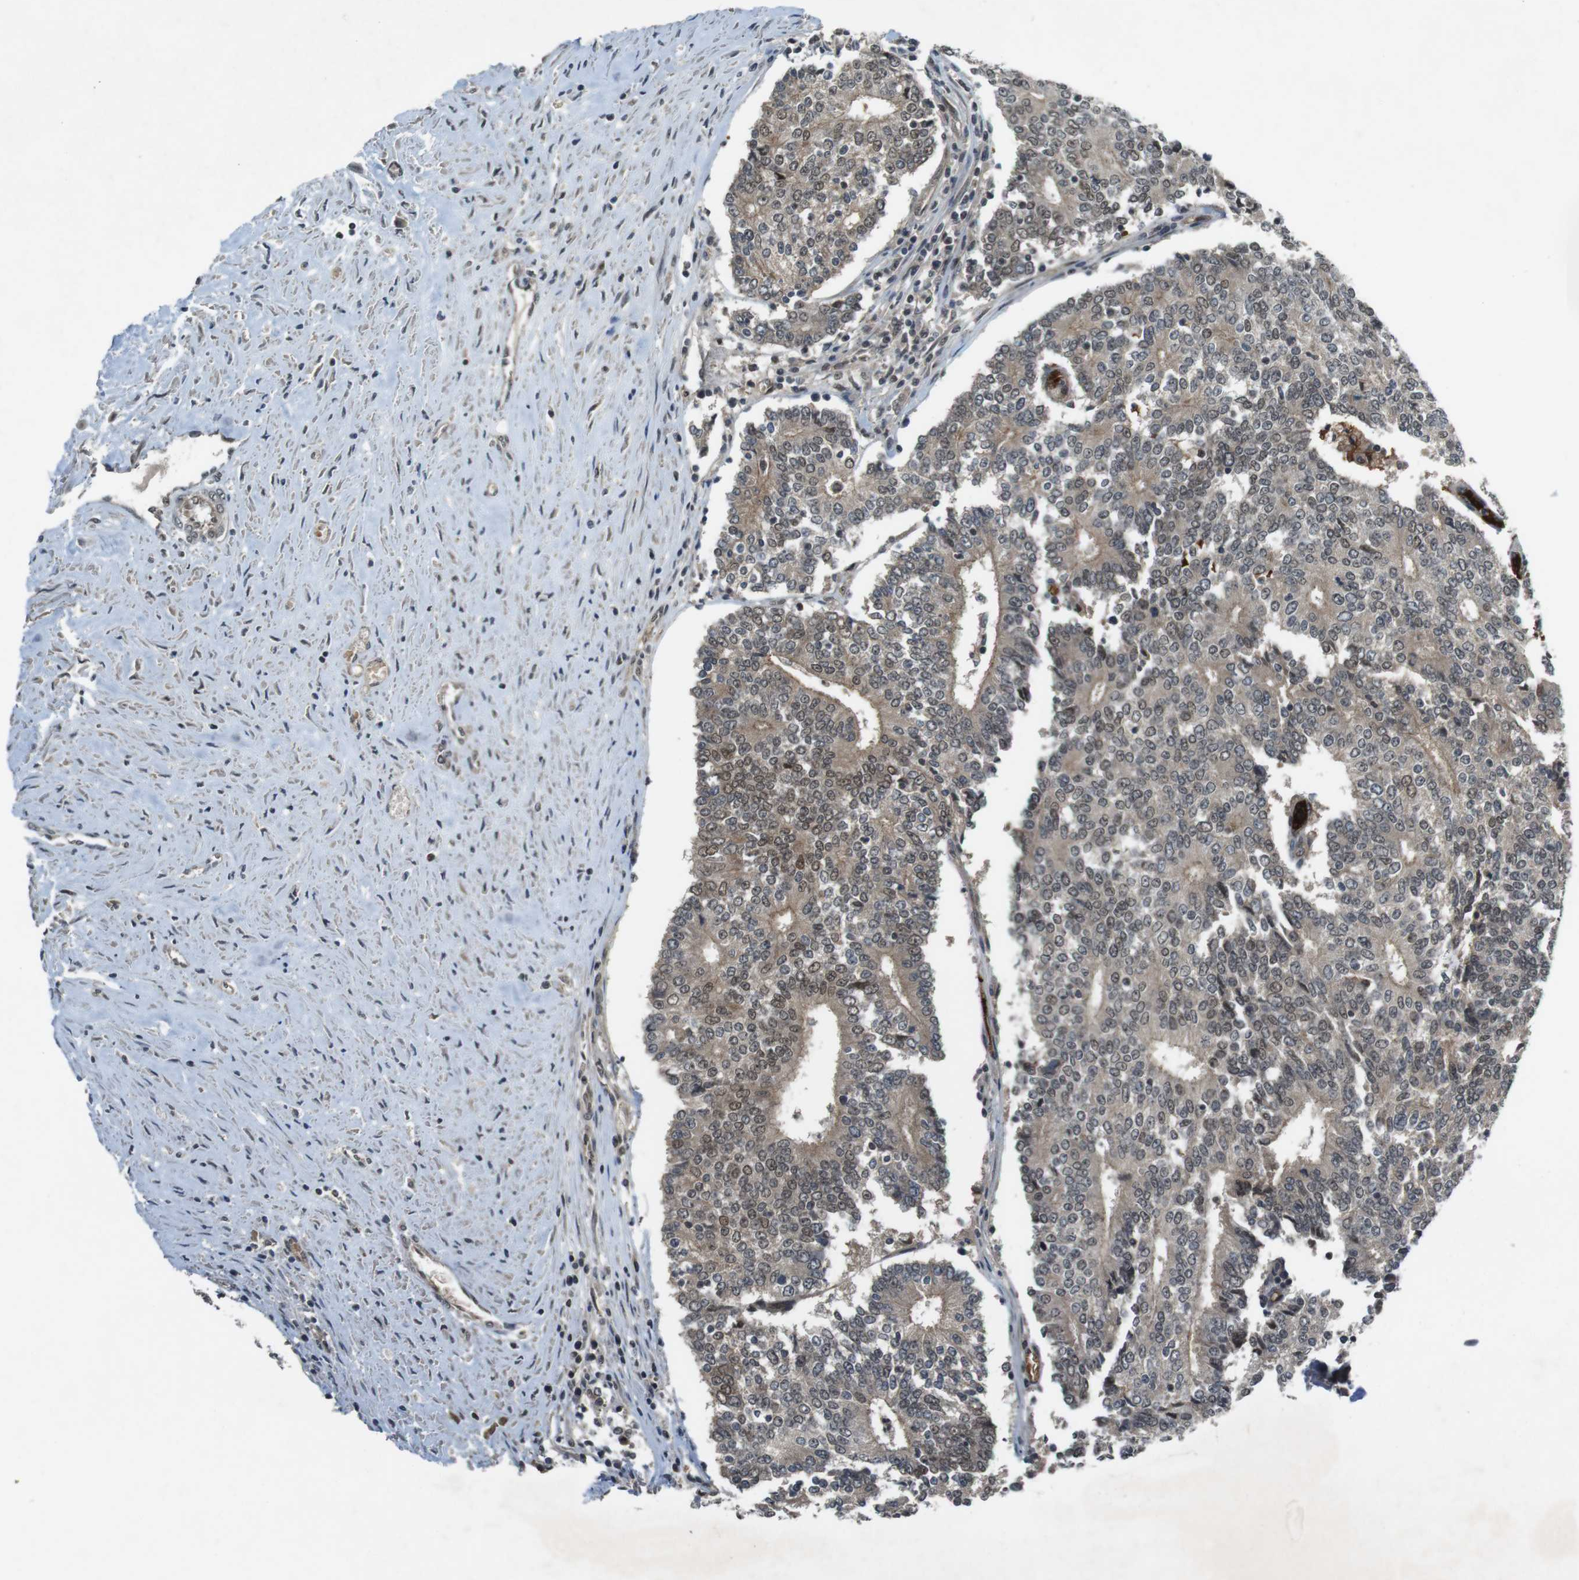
{"staining": {"intensity": "moderate", "quantity": ">75%", "location": "cytoplasmic/membranous,nuclear"}, "tissue": "prostate cancer", "cell_type": "Tumor cells", "image_type": "cancer", "snomed": [{"axis": "morphology", "description": "Normal tissue, NOS"}, {"axis": "morphology", "description": "Adenocarcinoma, High grade"}, {"axis": "topography", "description": "Prostate"}, {"axis": "topography", "description": "Seminal veicle"}], "caption": "A histopathology image of adenocarcinoma (high-grade) (prostate) stained for a protein displays moderate cytoplasmic/membranous and nuclear brown staining in tumor cells. (Stains: DAB (3,3'-diaminobenzidine) in brown, nuclei in blue, Microscopy: brightfield microscopy at high magnification).", "gene": "MAPKAPK5", "patient": {"sex": "male", "age": 55}}